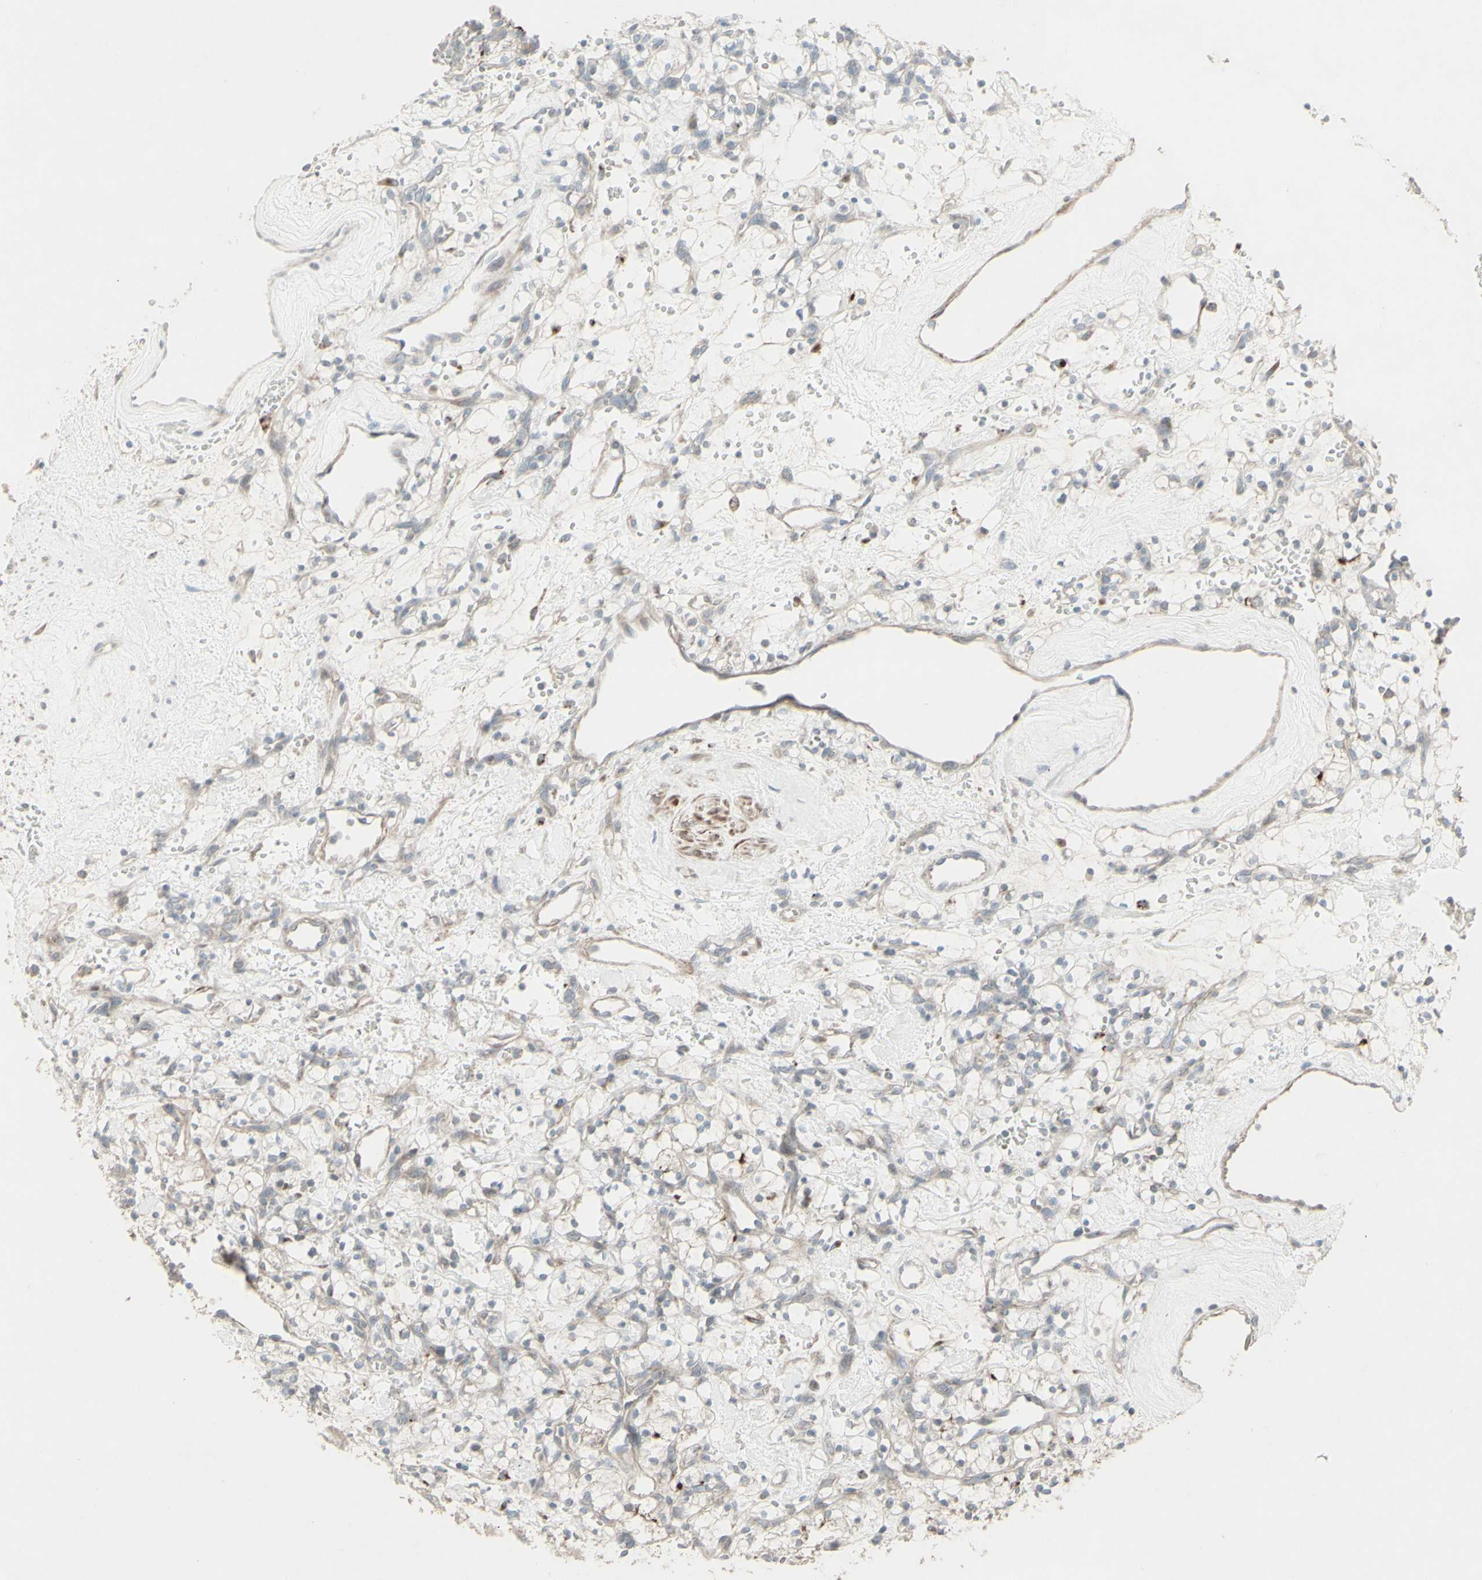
{"staining": {"intensity": "weak", "quantity": "25%-75%", "location": "cytoplasmic/membranous"}, "tissue": "renal cancer", "cell_type": "Tumor cells", "image_type": "cancer", "snomed": [{"axis": "morphology", "description": "Adenocarcinoma, NOS"}, {"axis": "topography", "description": "Kidney"}], "caption": "IHC micrograph of neoplastic tissue: human renal cancer (adenocarcinoma) stained using IHC shows low levels of weak protein expression localized specifically in the cytoplasmic/membranous of tumor cells, appearing as a cytoplasmic/membranous brown color.", "gene": "GMNN", "patient": {"sex": "female", "age": 60}}